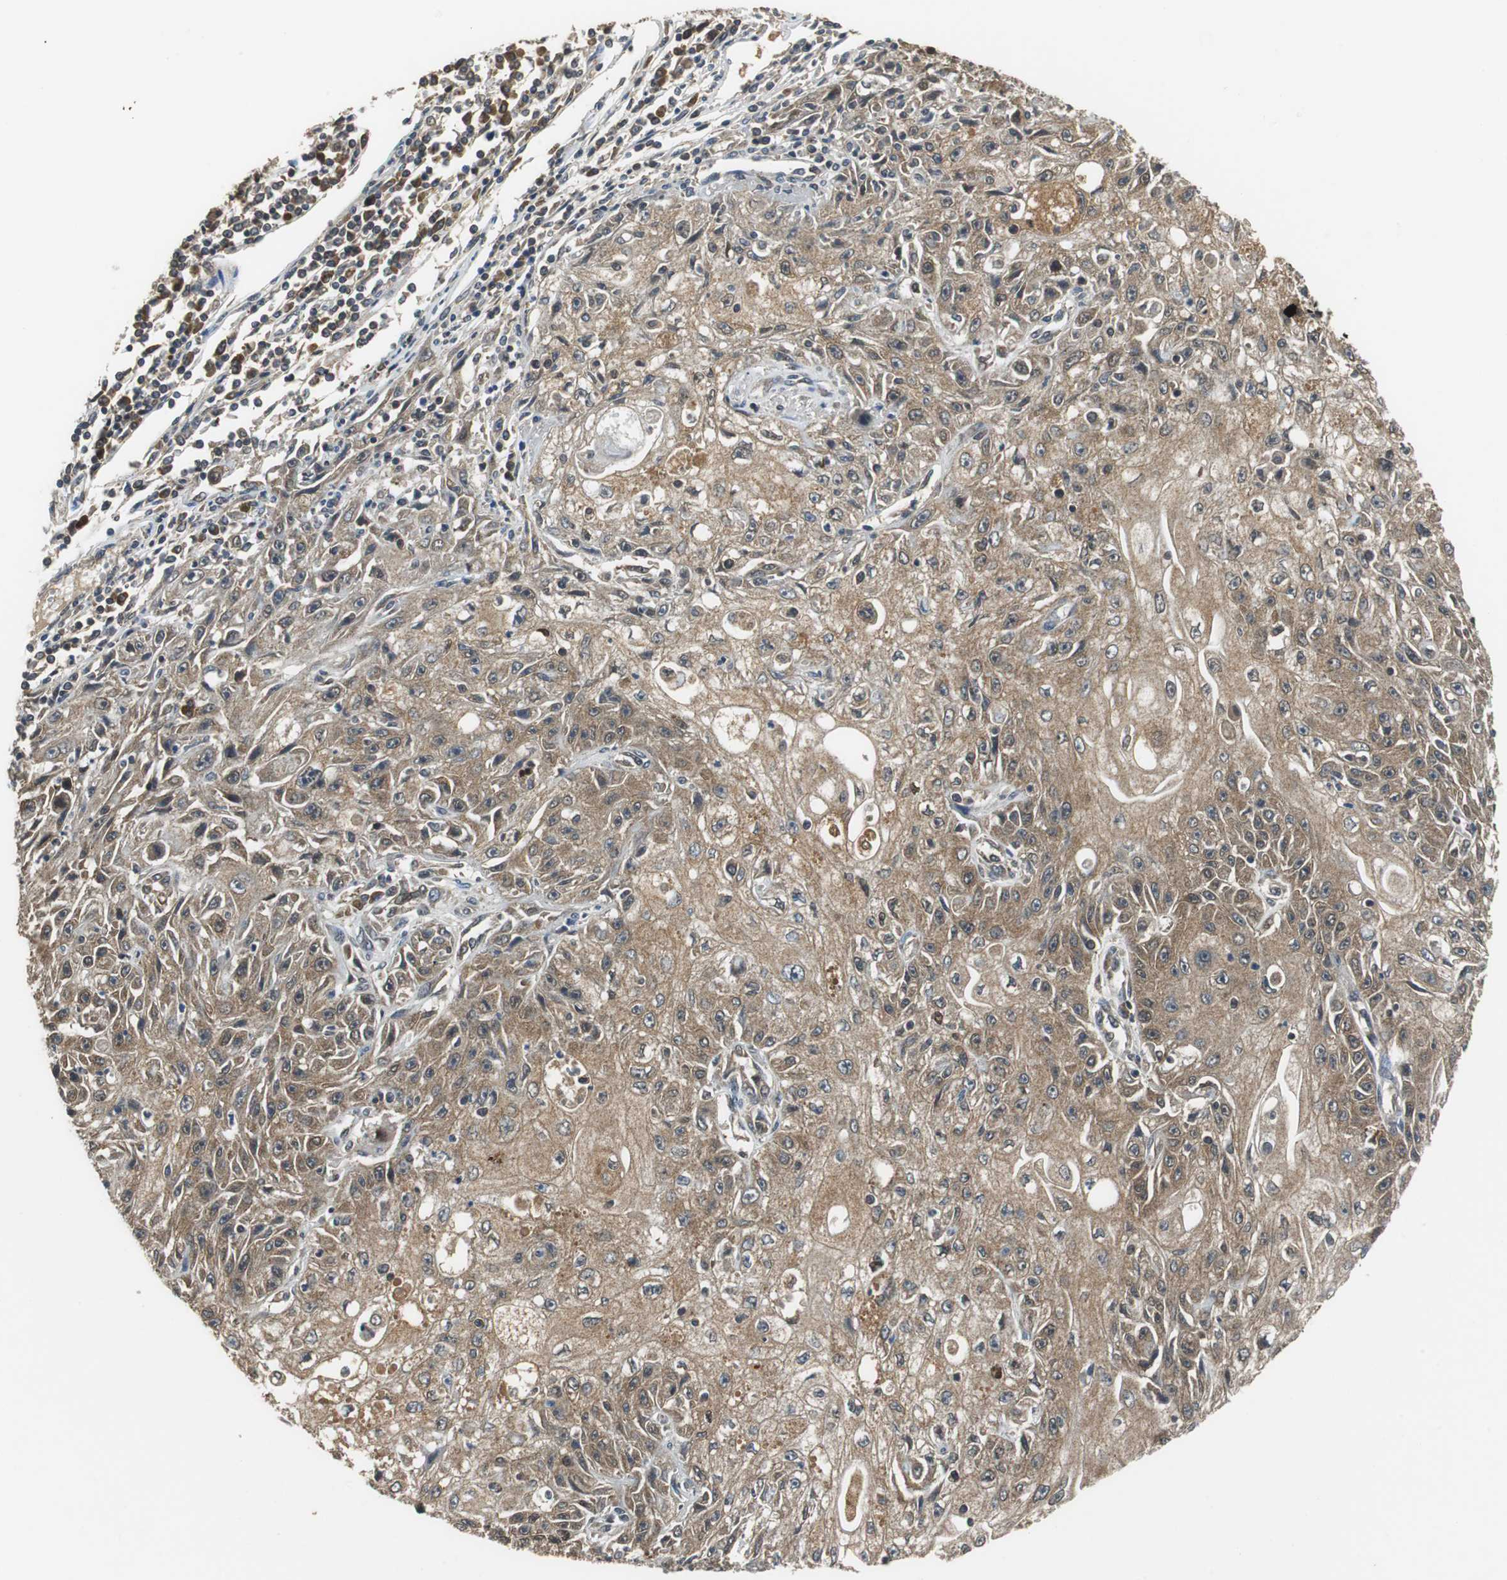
{"staining": {"intensity": "moderate", "quantity": ">75%", "location": "cytoplasmic/membranous"}, "tissue": "skin cancer", "cell_type": "Tumor cells", "image_type": "cancer", "snomed": [{"axis": "morphology", "description": "Squamous cell carcinoma, NOS"}, {"axis": "topography", "description": "Skin"}], "caption": "High-power microscopy captured an immunohistochemistry photomicrograph of skin cancer, revealing moderate cytoplasmic/membranous positivity in about >75% of tumor cells.", "gene": "VBP1", "patient": {"sex": "male", "age": 75}}